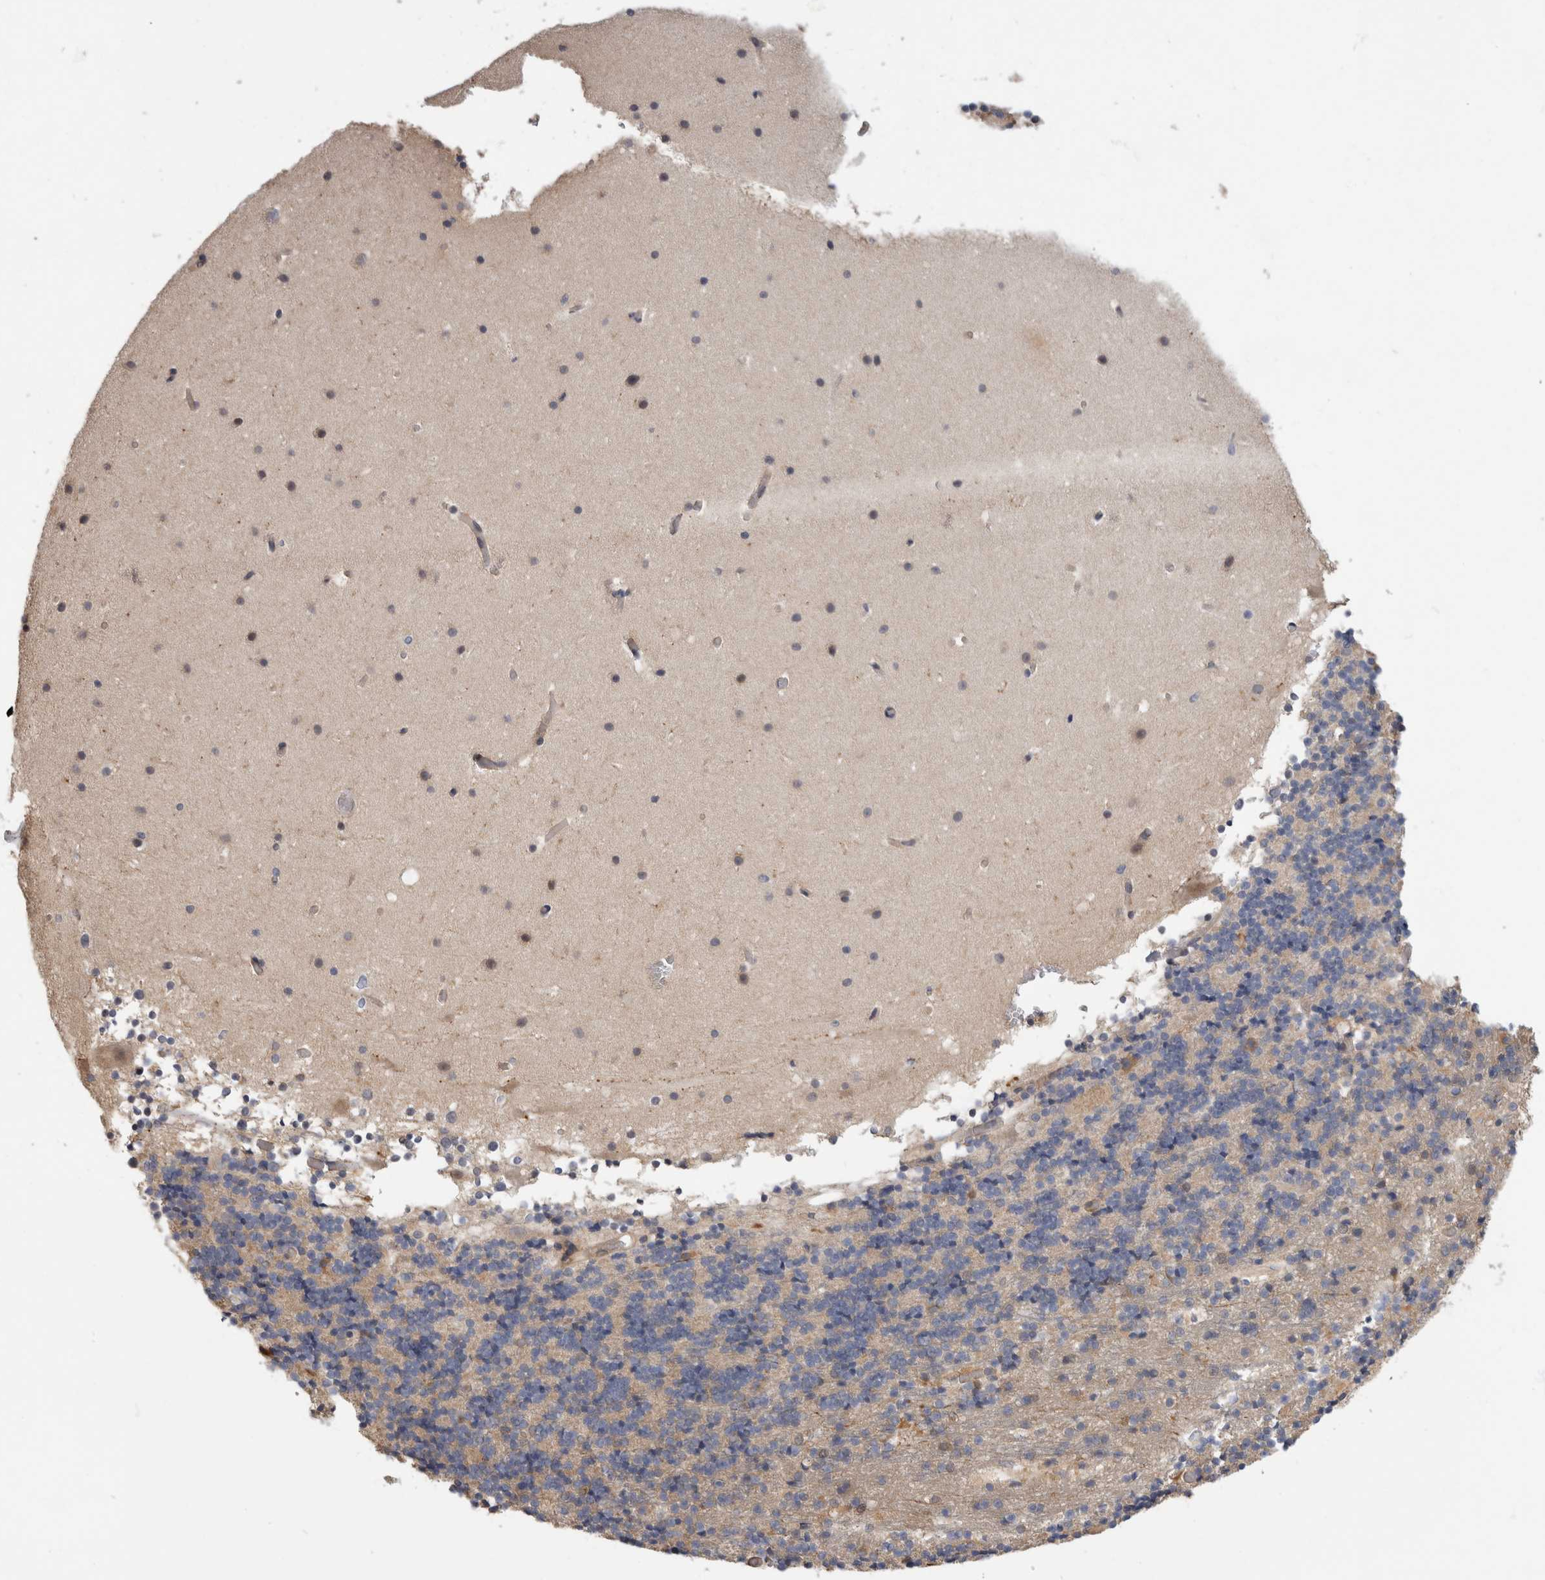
{"staining": {"intensity": "negative", "quantity": "none", "location": "none"}, "tissue": "cerebellum", "cell_type": "Cells in granular layer", "image_type": "normal", "snomed": [{"axis": "morphology", "description": "Normal tissue, NOS"}, {"axis": "topography", "description": "Cerebellum"}], "caption": "Immunohistochemical staining of benign cerebellum shows no significant expression in cells in granular layer. The staining is performed using DAB brown chromogen with nuclei counter-stained in using hematoxylin.", "gene": "PGM1", "patient": {"sex": "male", "age": 57}}